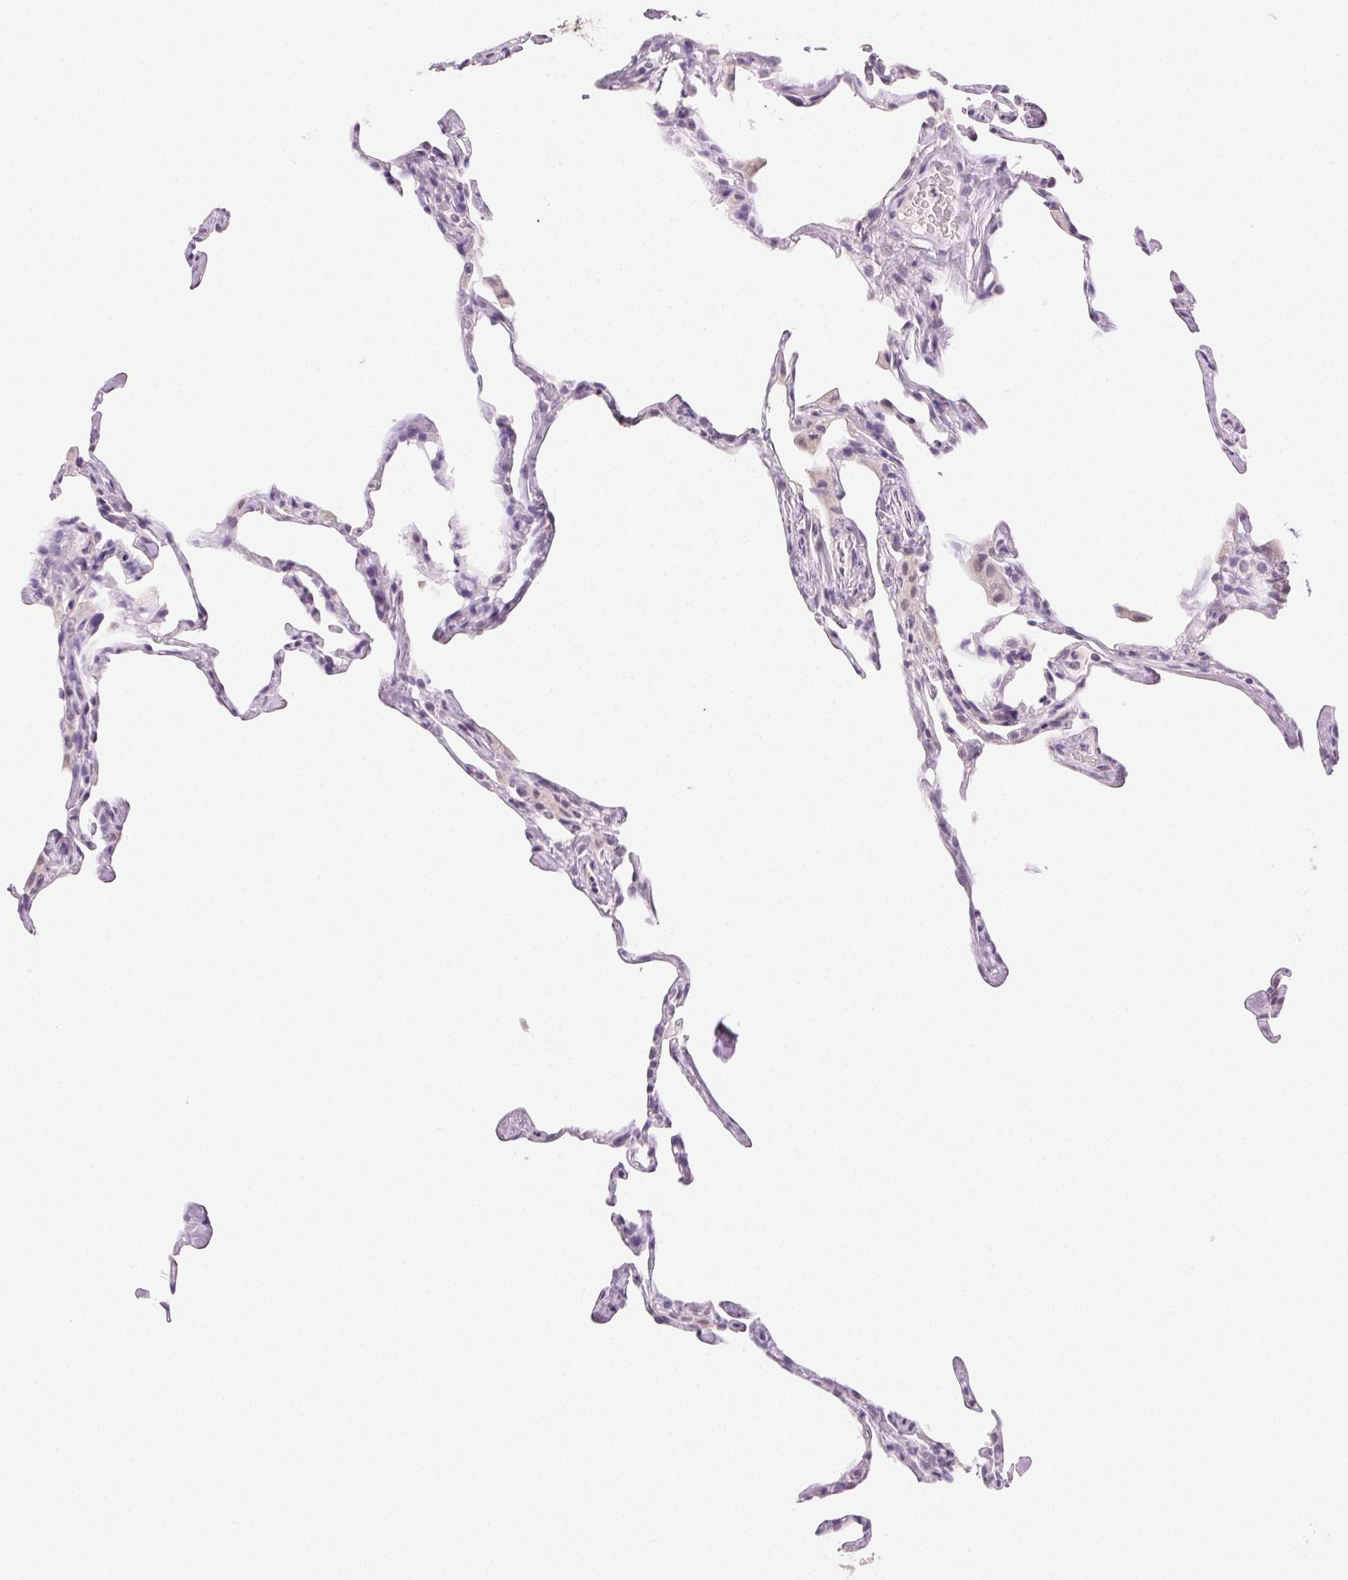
{"staining": {"intensity": "negative", "quantity": "none", "location": "none"}, "tissue": "lung", "cell_type": "Alveolar cells", "image_type": "normal", "snomed": [{"axis": "morphology", "description": "Normal tissue, NOS"}, {"axis": "topography", "description": "Lung"}], "caption": "Immunohistochemistry of benign lung reveals no staining in alveolar cells. Nuclei are stained in blue.", "gene": "CLDN10", "patient": {"sex": "male", "age": 65}}